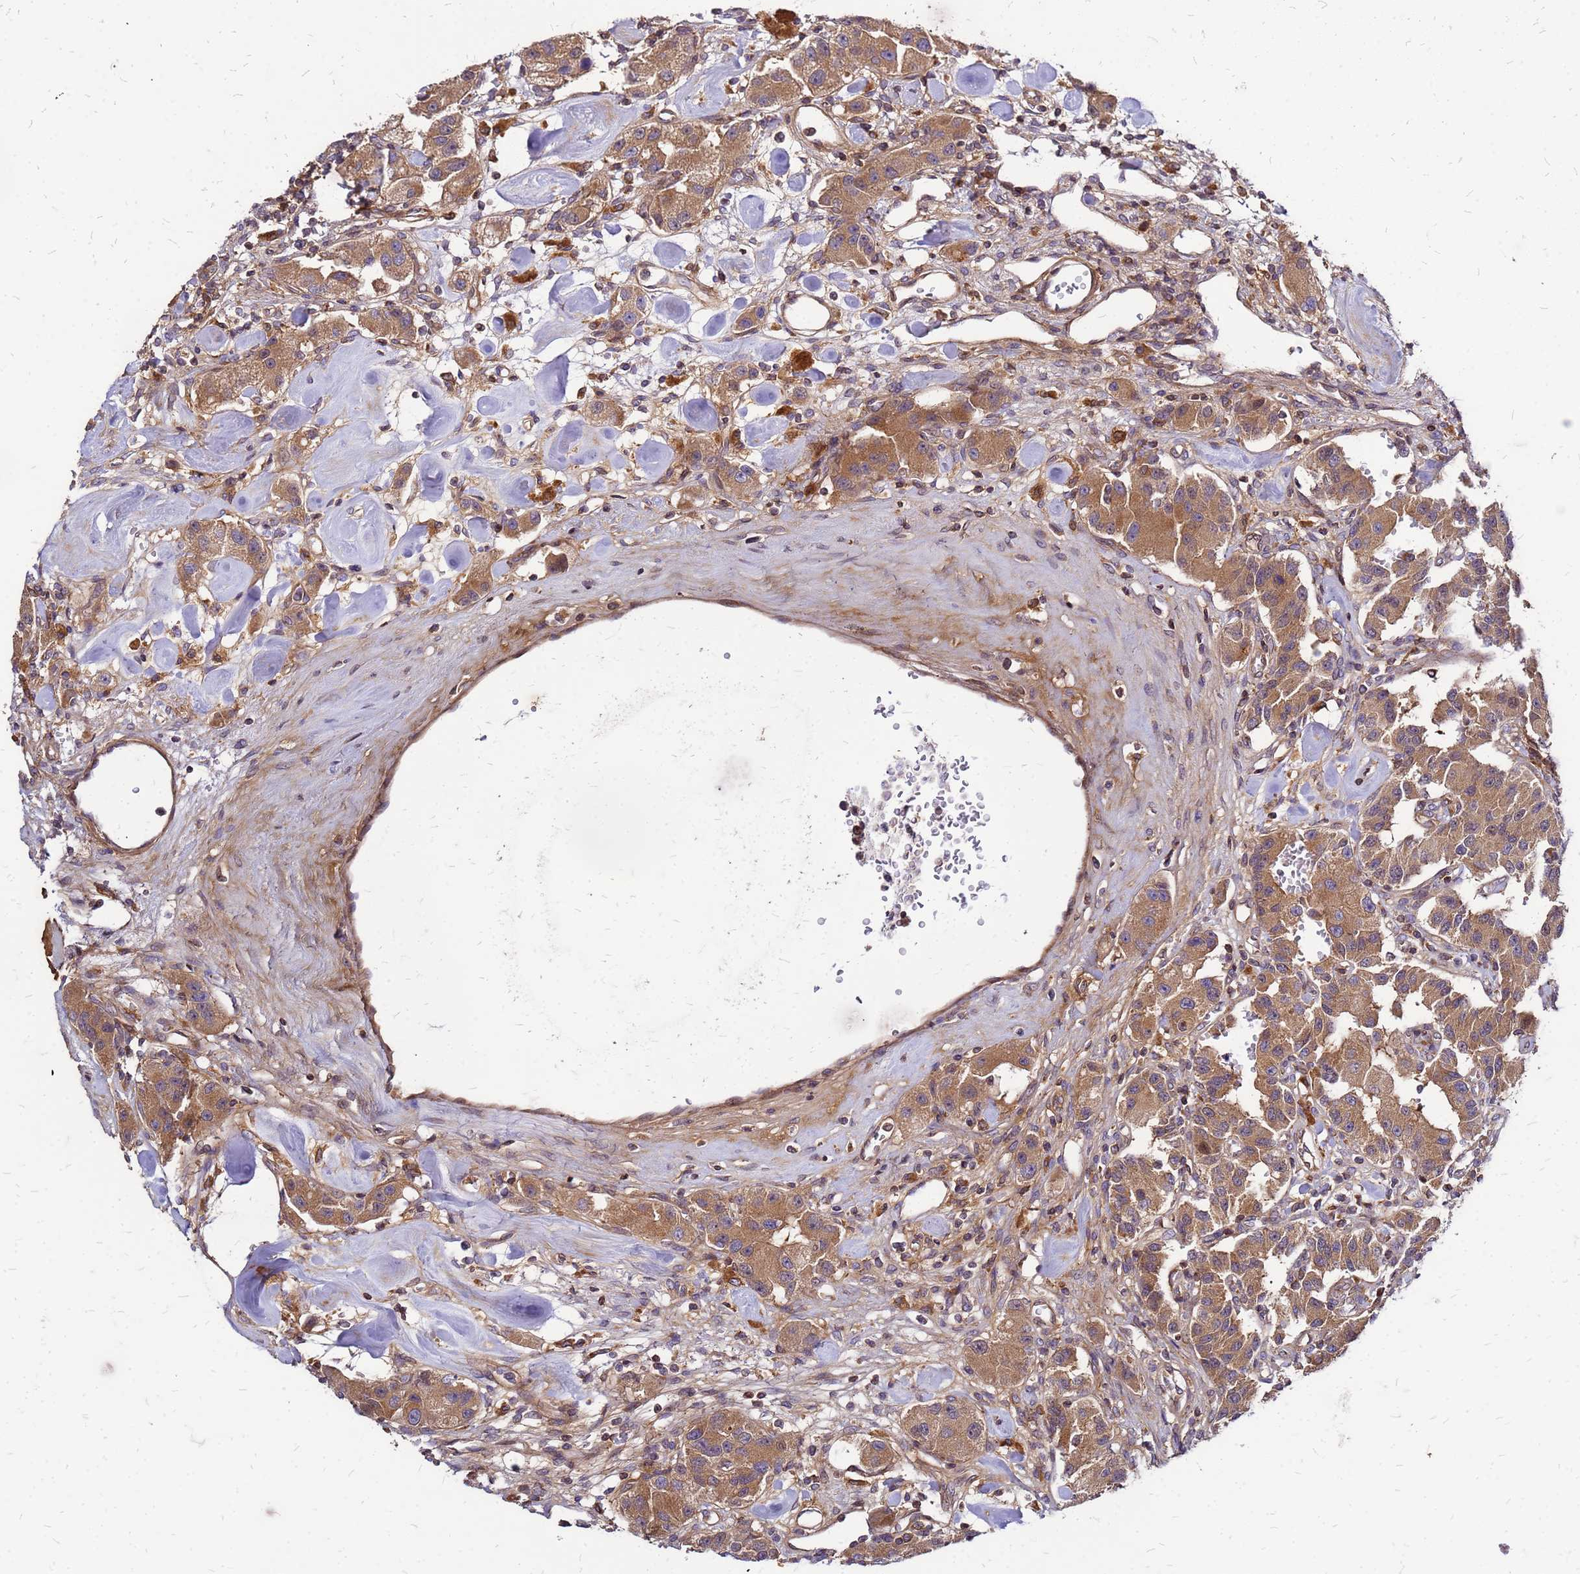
{"staining": {"intensity": "moderate", "quantity": ">75%", "location": "cytoplasmic/membranous"}, "tissue": "carcinoid", "cell_type": "Tumor cells", "image_type": "cancer", "snomed": [{"axis": "morphology", "description": "Carcinoid, malignant, NOS"}, {"axis": "topography", "description": "Pancreas"}], "caption": "Moderate cytoplasmic/membranous protein positivity is seen in about >75% of tumor cells in carcinoid.", "gene": "CYBC1", "patient": {"sex": "male", "age": 41}}